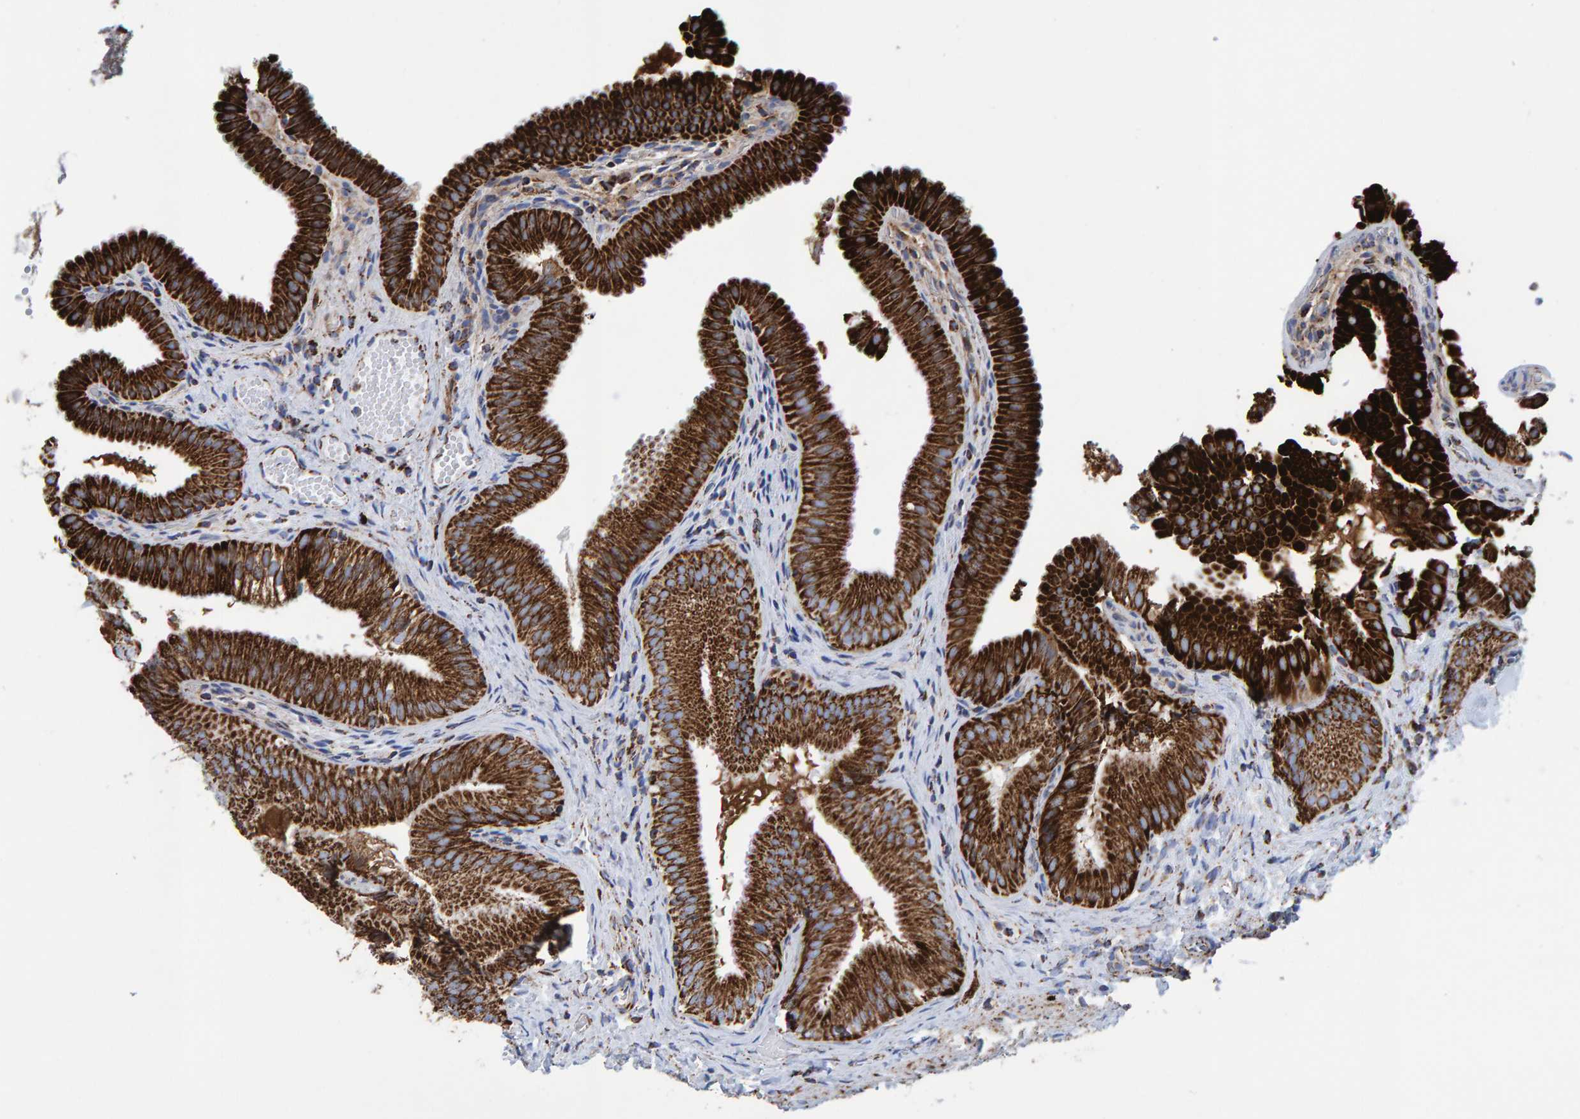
{"staining": {"intensity": "strong", "quantity": ">75%", "location": "cytoplasmic/membranous"}, "tissue": "gallbladder", "cell_type": "Glandular cells", "image_type": "normal", "snomed": [{"axis": "morphology", "description": "Normal tissue, NOS"}, {"axis": "topography", "description": "Gallbladder"}], "caption": "Immunohistochemistry (IHC) photomicrograph of normal human gallbladder stained for a protein (brown), which displays high levels of strong cytoplasmic/membranous positivity in approximately >75% of glandular cells.", "gene": "ENSG00000262660", "patient": {"sex": "female", "age": 30}}